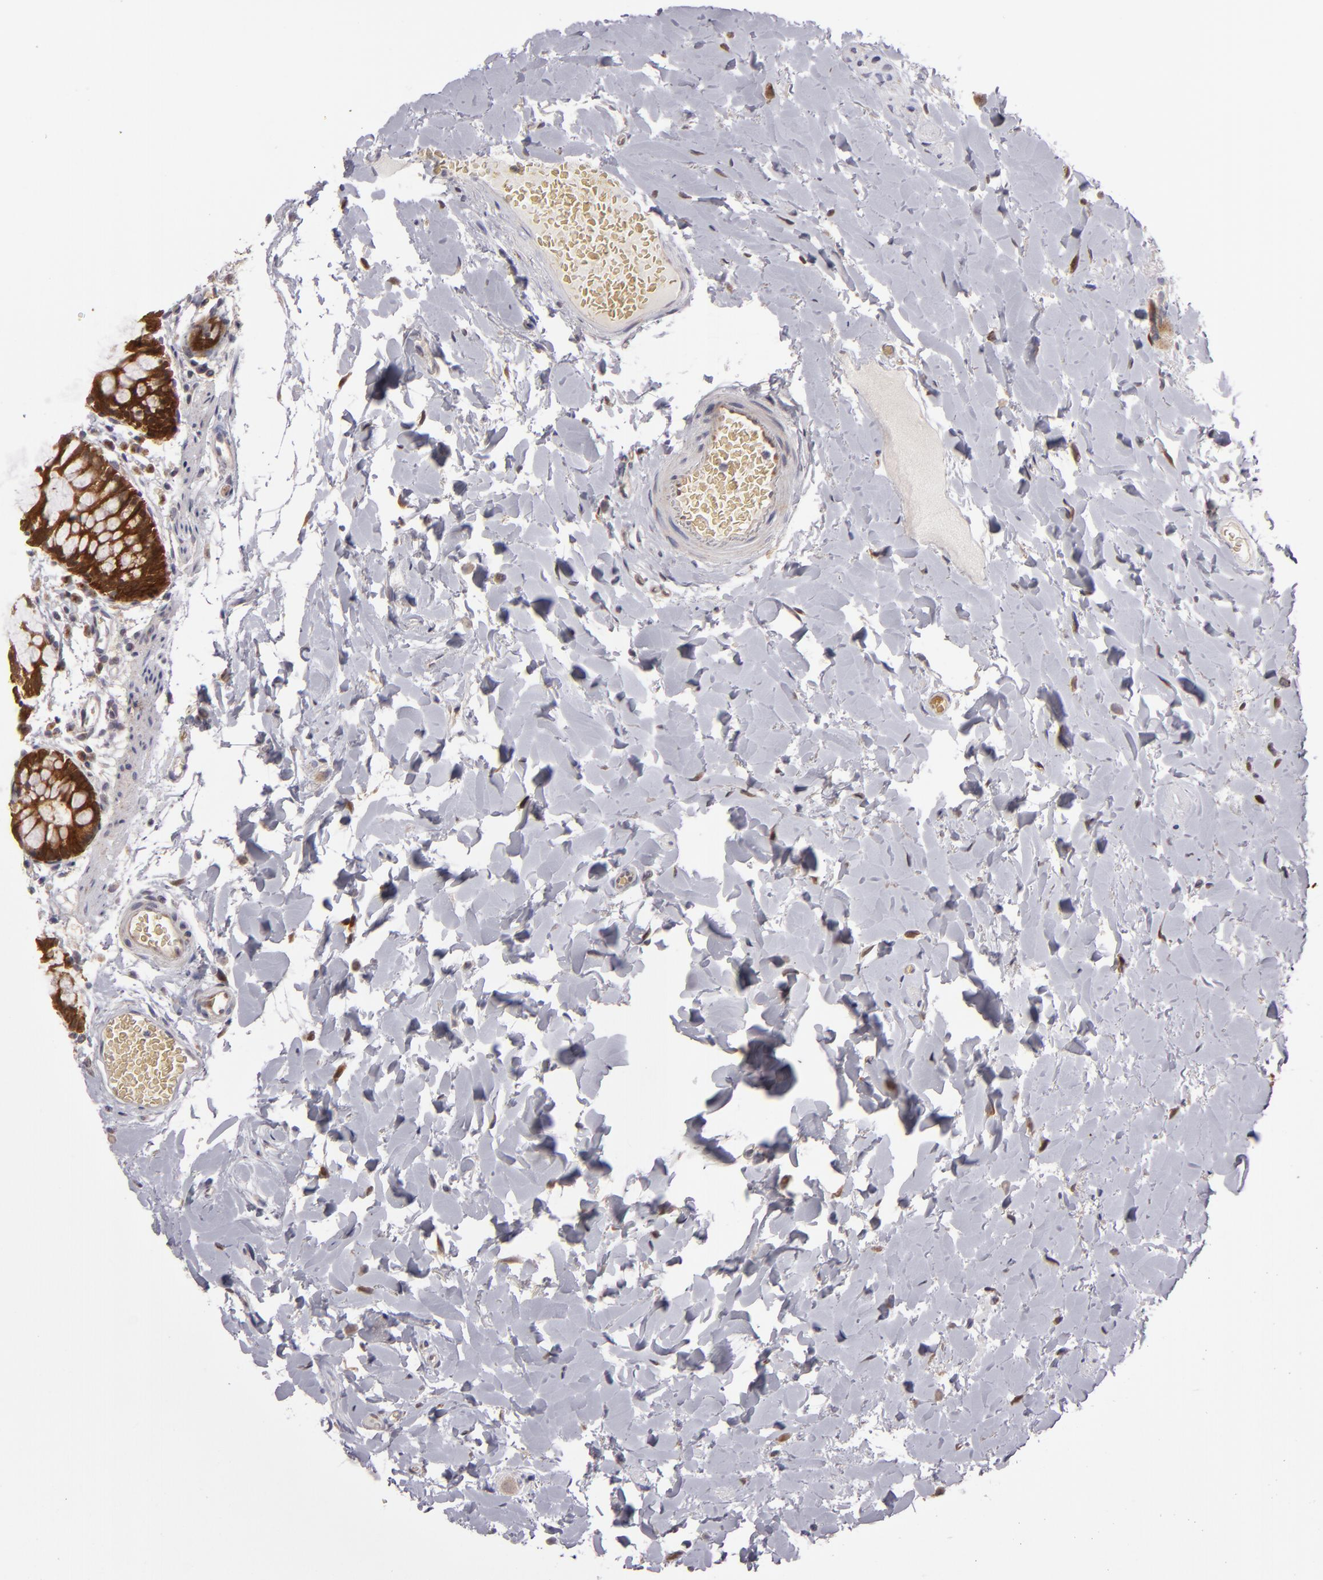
{"staining": {"intensity": "negative", "quantity": "none", "location": "none"}, "tissue": "colon", "cell_type": "Endothelial cells", "image_type": "normal", "snomed": [{"axis": "morphology", "description": "Normal tissue, NOS"}, {"axis": "topography", "description": "Smooth muscle"}, {"axis": "topography", "description": "Colon"}], "caption": "Immunohistochemical staining of benign human colon reveals no significant positivity in endothelial cells.", "gene": "SH2D4A", "patient": {"sex": "male", "age": 67}}